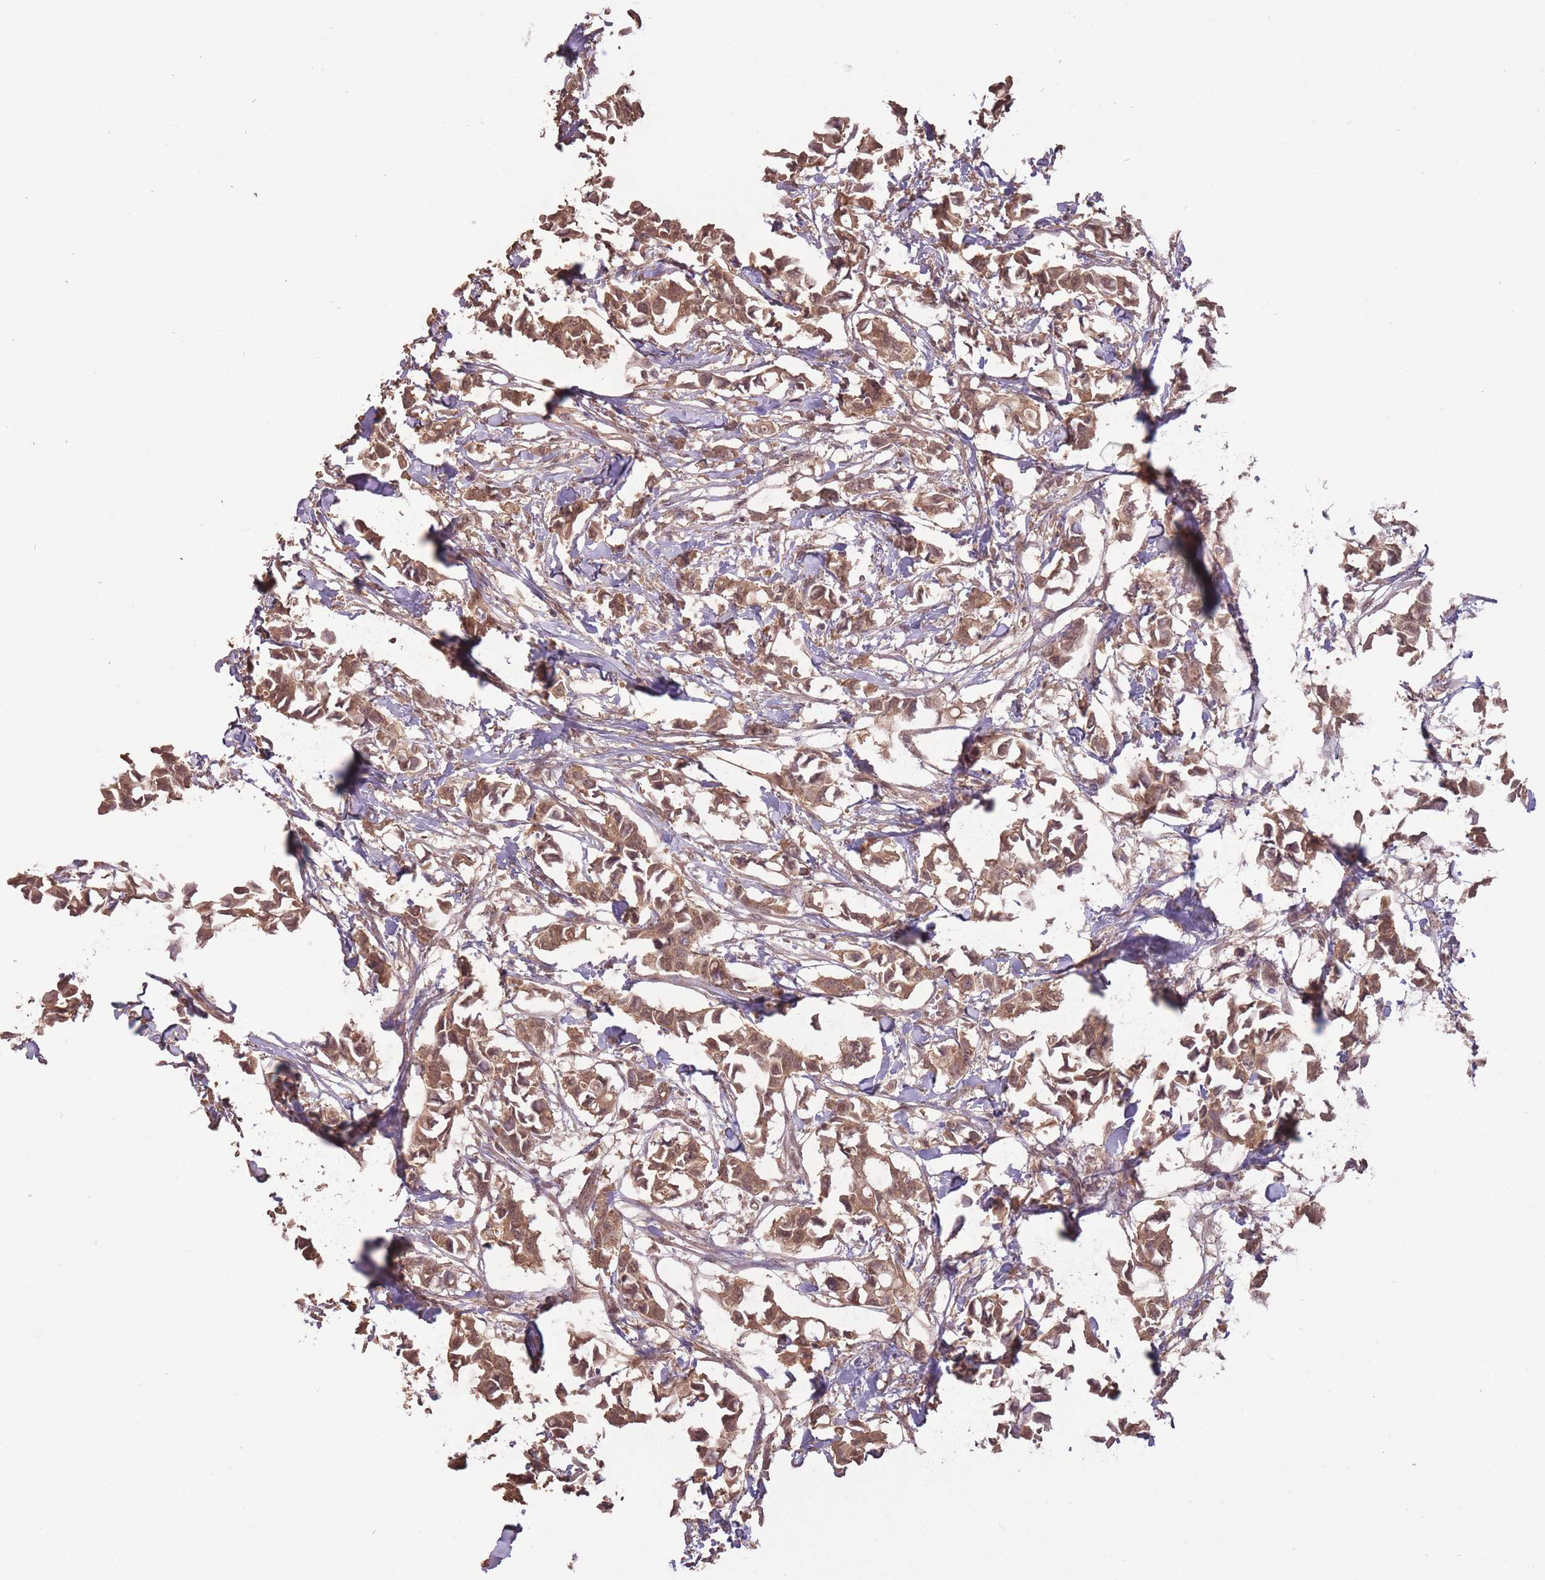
{"staining": {"intensity": "moderate", "quantity": ">75%", "location": "cytoplasmic/membranous,nuclear"}, "tissue": "breast cancer", "cell_type": "Tumor cells", "image_type": "cancer", "snomed": [{"axis": "morphology", "description": "Duct carcinoma"}, {"axis": "topography", "description": "Breast"}], "caption": "Protein expression by immunohistochemistry (IHC) demonstrates moderate cytoplasmic/membranous and nuclear positivity in approximately >75% of tumor cells in intraductal carcinoma (breast). The protein of interest is shown in brown color, while the nuclei are stained blue.", "gene": "LRATD2", "patient": {"sex": "female", "age": 41}}